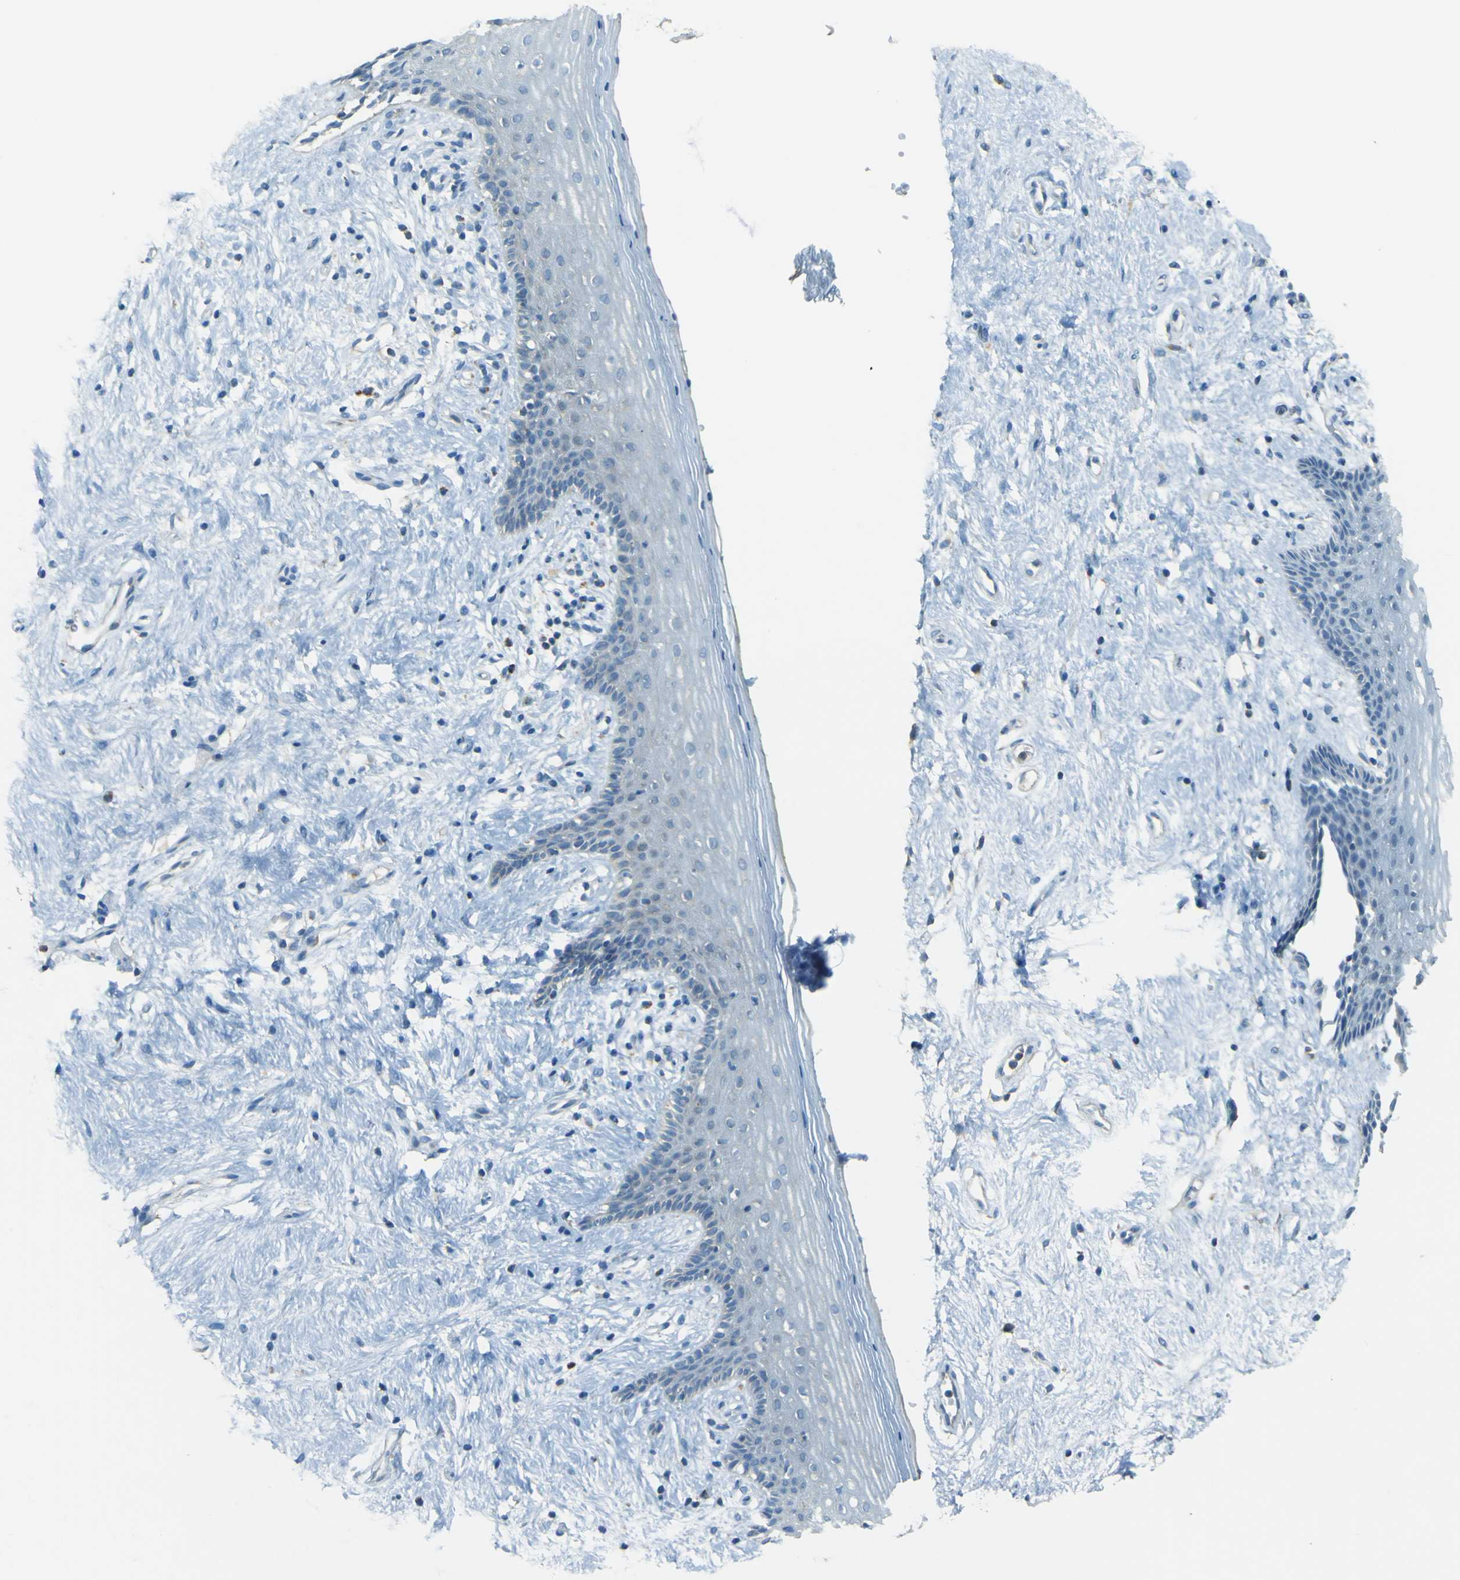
{"staining": {"intensity": "negative", "quantity": "none", "location": "none"}, "tissue": "vagina", "cell_type": "Squamous epithelial cells", "image_type": "normal", "snomed": [{"axis": "morphology", "description": "Normal tissue, NOS"}, {"axis": "topography", "description": "Vagina"}], "caption": "Immunohistochemistry of benign human vagina demonstrates no expression in squamous epithelial cells.", "gene": "FKTN", "patient": {"sex": "female", "age": 44}}